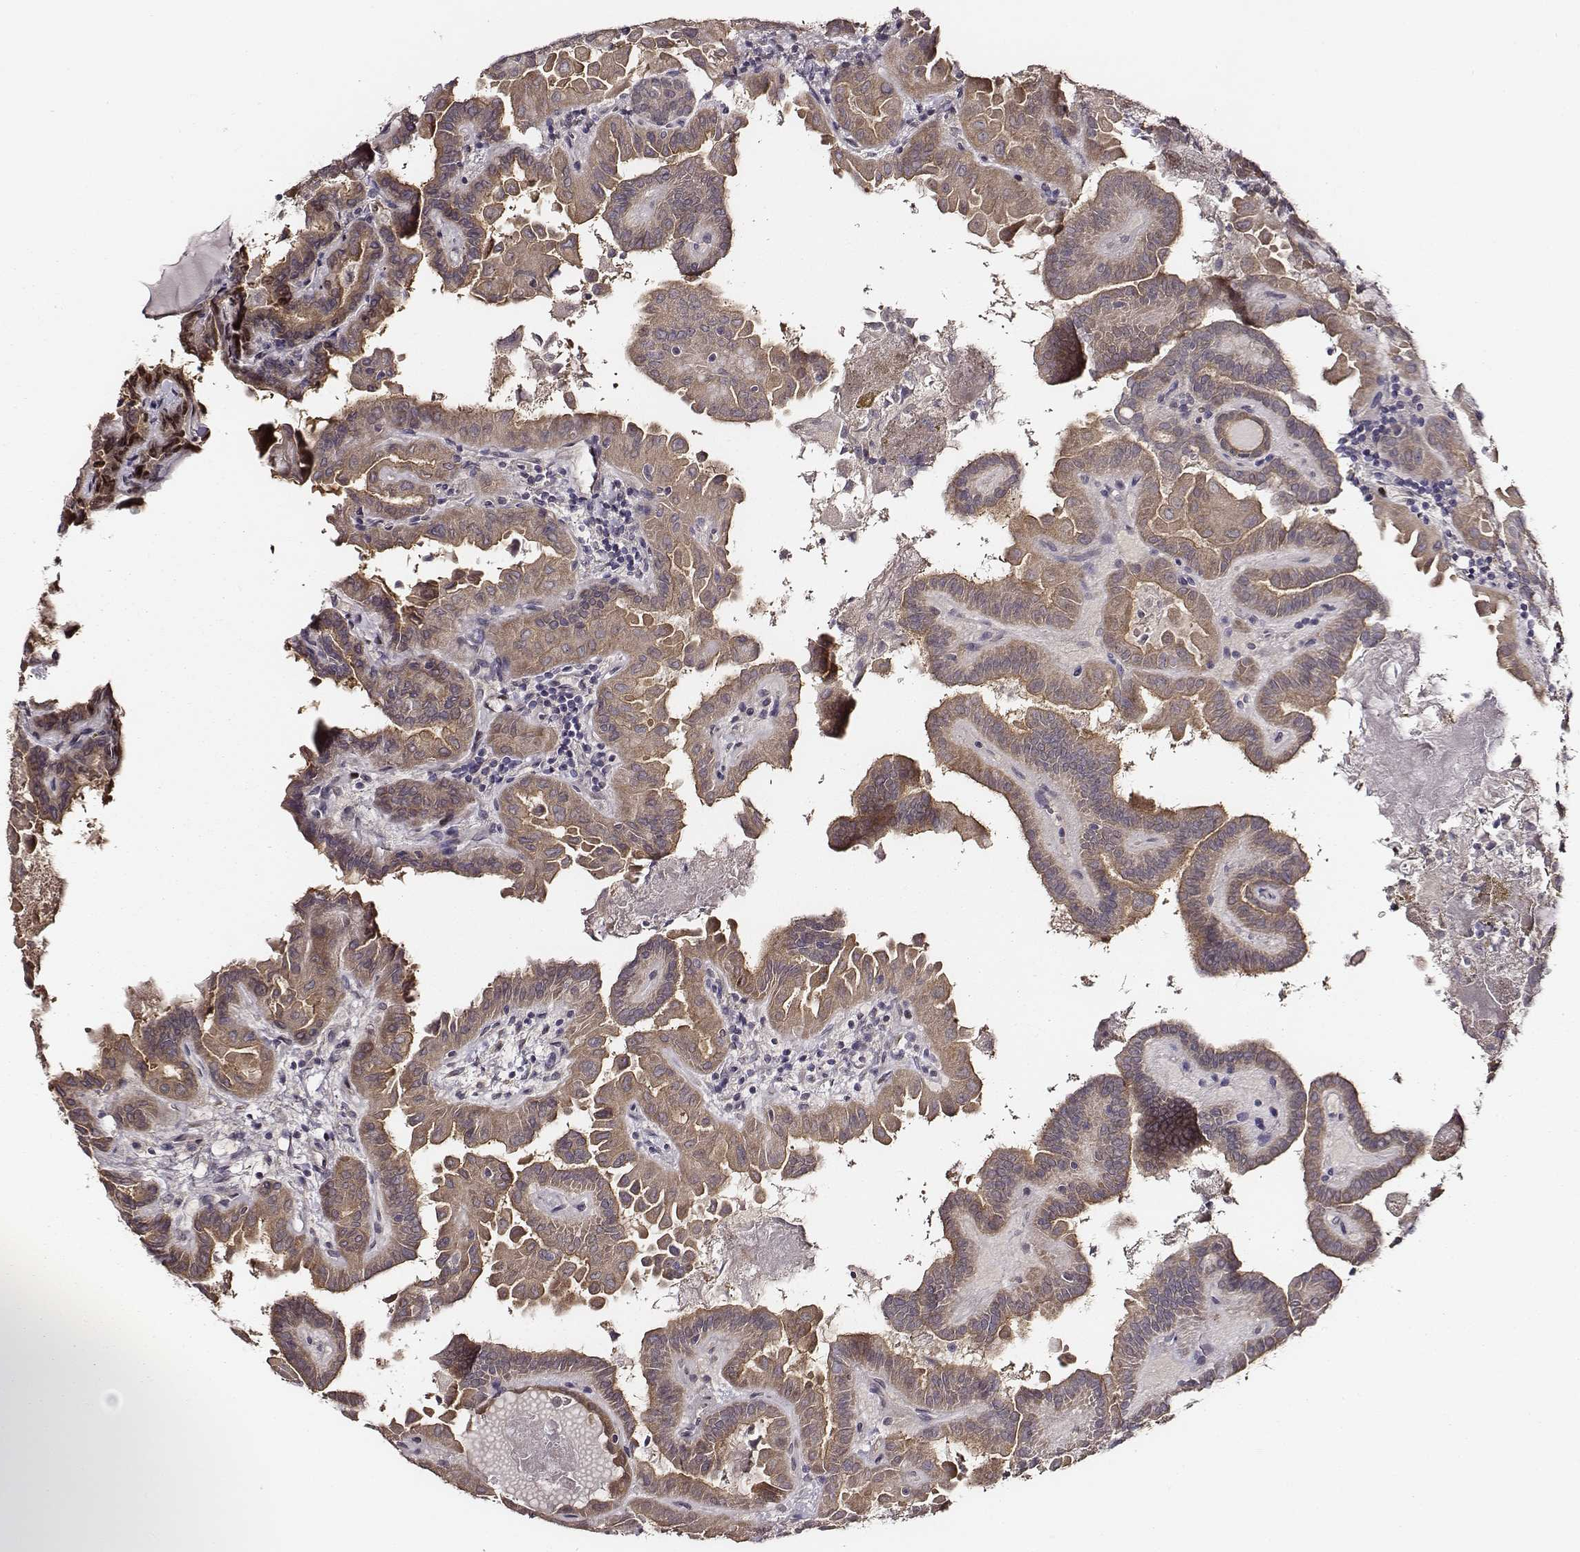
{"staining": {"intensity": "moderate", "quantity": ">75%", "location": "cytoplasmic/membranous"}, "tissue": "thyroid cancer", "cell_type": "Tumor cells", "image_type": "cancer", "snomed": [{"axis": "morphology", "description": "Papillary adenocarcinoma, NOS"}, {"axis": "topography", "description": "Thyroid gland"}], "caption": "Immunohistochemistry (IHC) image of thyroid papillary adenocarcinoma stained for a protein (brown), which reveals medium levels of moderate cytoplasmic/membranous positivity in about >75% of tumor cells.", "gene": "PPARA", "patient": {"sex": "female", "age": 46}}